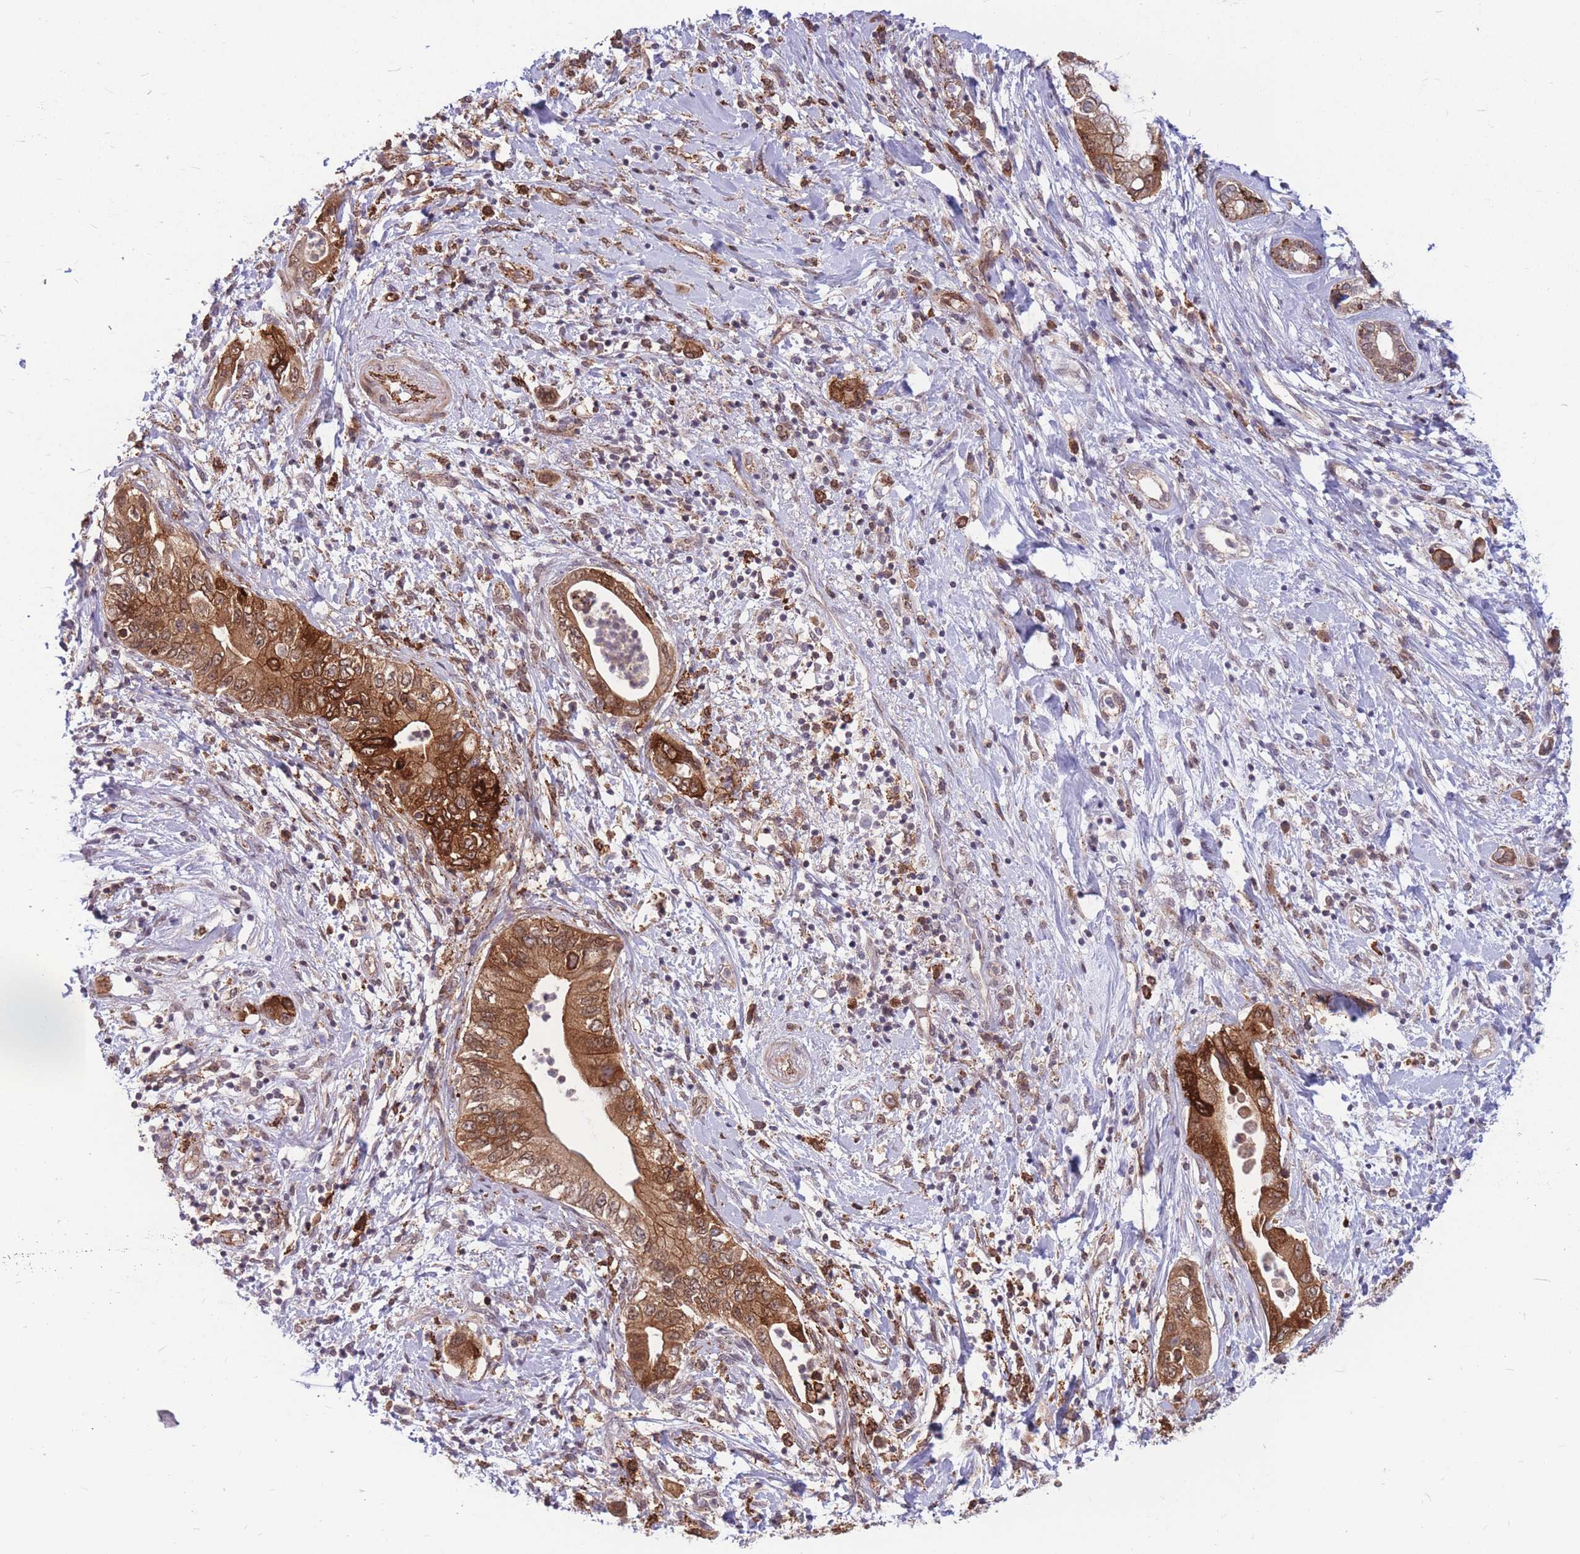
{"staining": {"intensity": "strong", "quantity": "25%-75%", "location": "cytoplasmic/membranous"}, "tissue": "pancreatic cancer", "cell_type": "Tumor cells", "image_type": "cancer", "snomed": [{"axis": "morphology", "description": "Adenocarcinoma, NOS"}, {"axis": "topography", "description": "Pancreas"}], "caption": "IHC staining of adenocarcinoma (pancreatic), which shows high levels of strong cytoplasmic/membranous positivity in approximately 25%-75% of tumor cells indicating strong cytoplasmic/membranous protein staining. The staining was performed using DAB (3,3'-diaminobenzidine) (brown) for protein detection and nuclei were counterstained in hematoxylin (blue).", "gene": "TCF20", "patient": {"sex": "female", "age": 73}}